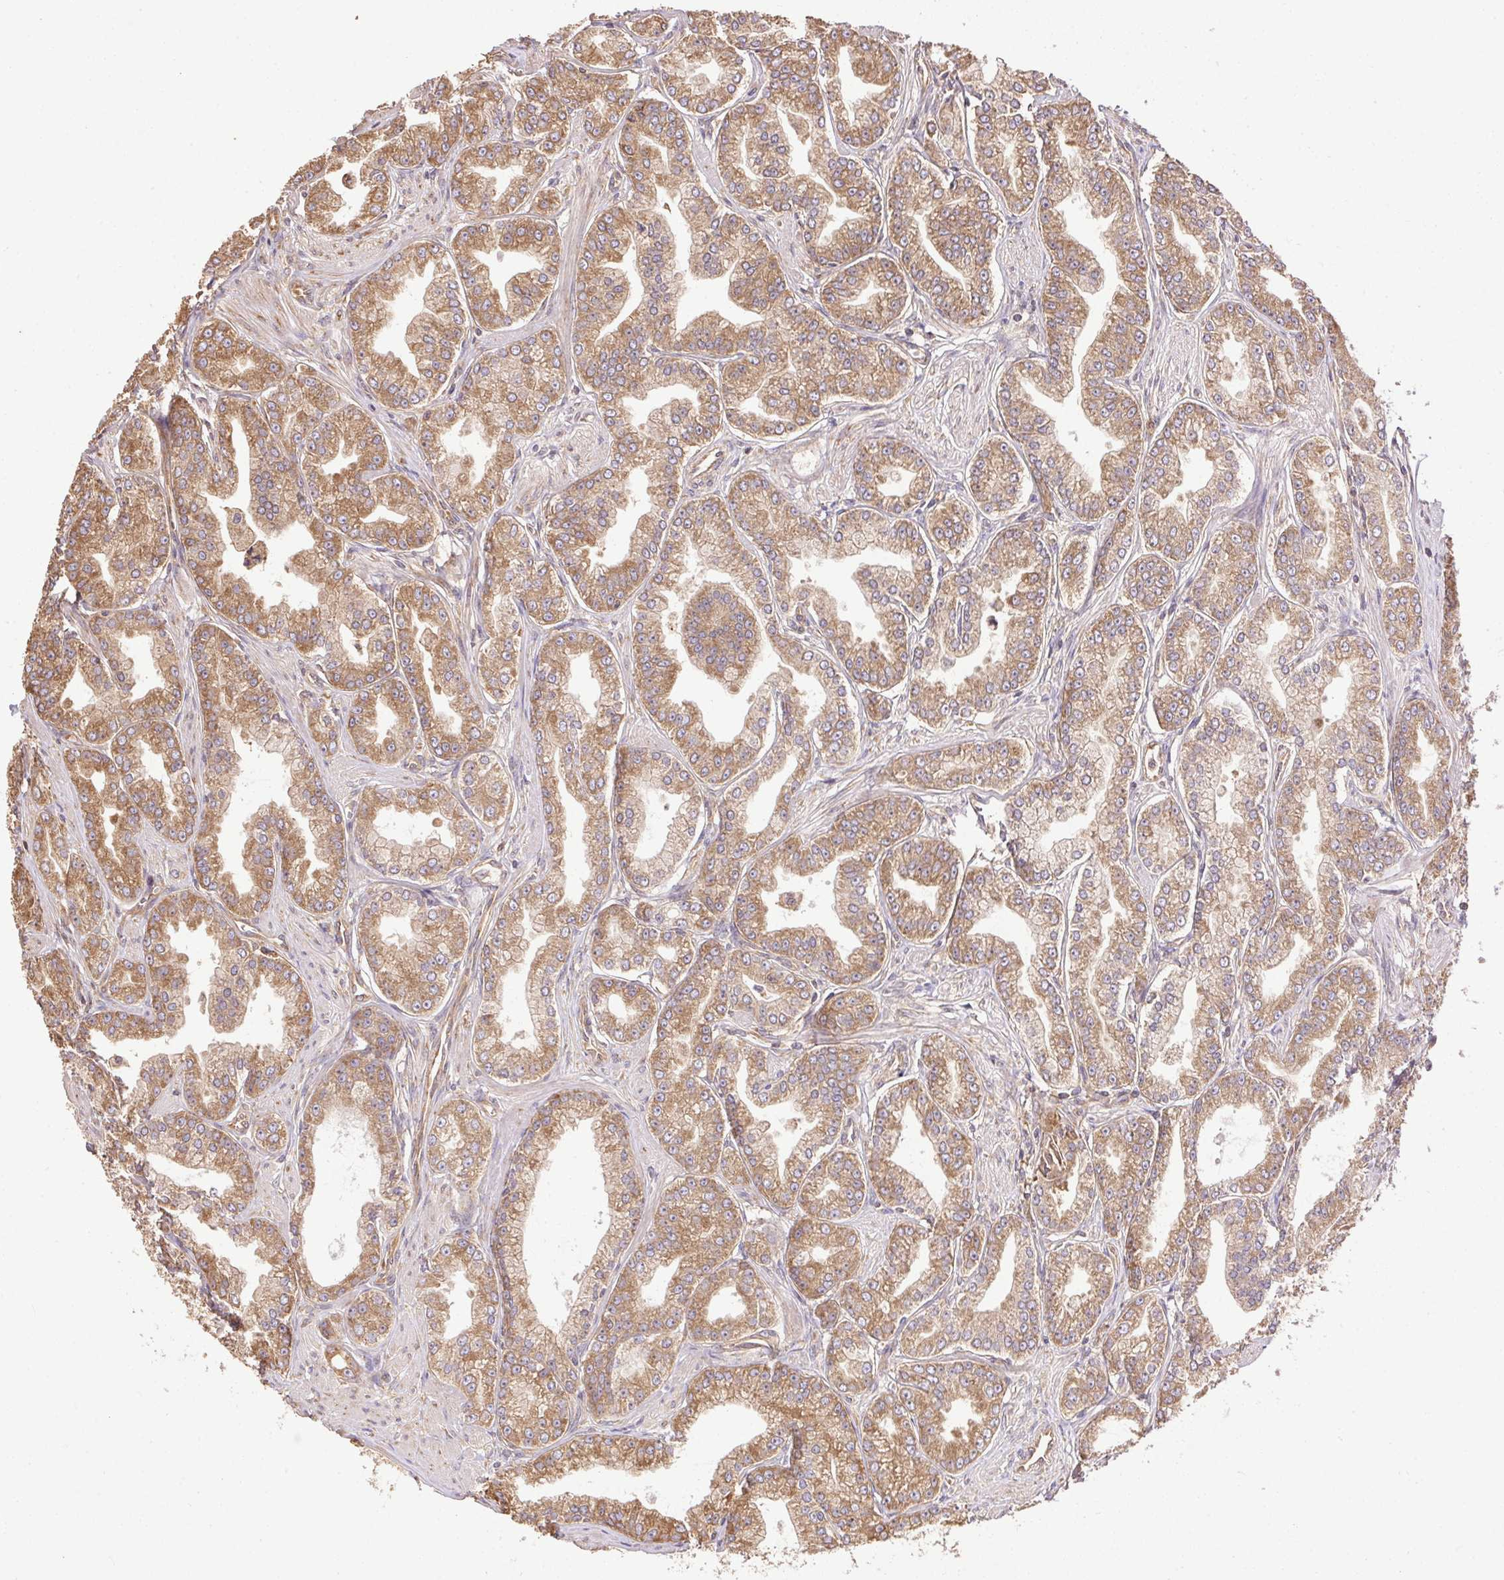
{"staining": {"intensity": "moderate", "quantity": ">75%", "location": "cytoplasmic/membranous"}, "tissue": "prostate cancer", "cell_type": "Tumor cells", "image_type": "cancer", "snomed": [{"axis": "morphology", "description": "Adenocarcinoma, NOS"}, {"axis": "topography", "description": "Prostate"}], "caption": "Prostate cancer (adenocarcinoma) tissue demonstrates moderate cytoplasmic/membranous staining in about >75% of tumor cells", "gene": "EIF2S1", "patient": {"sex": "male", "age": 71}}